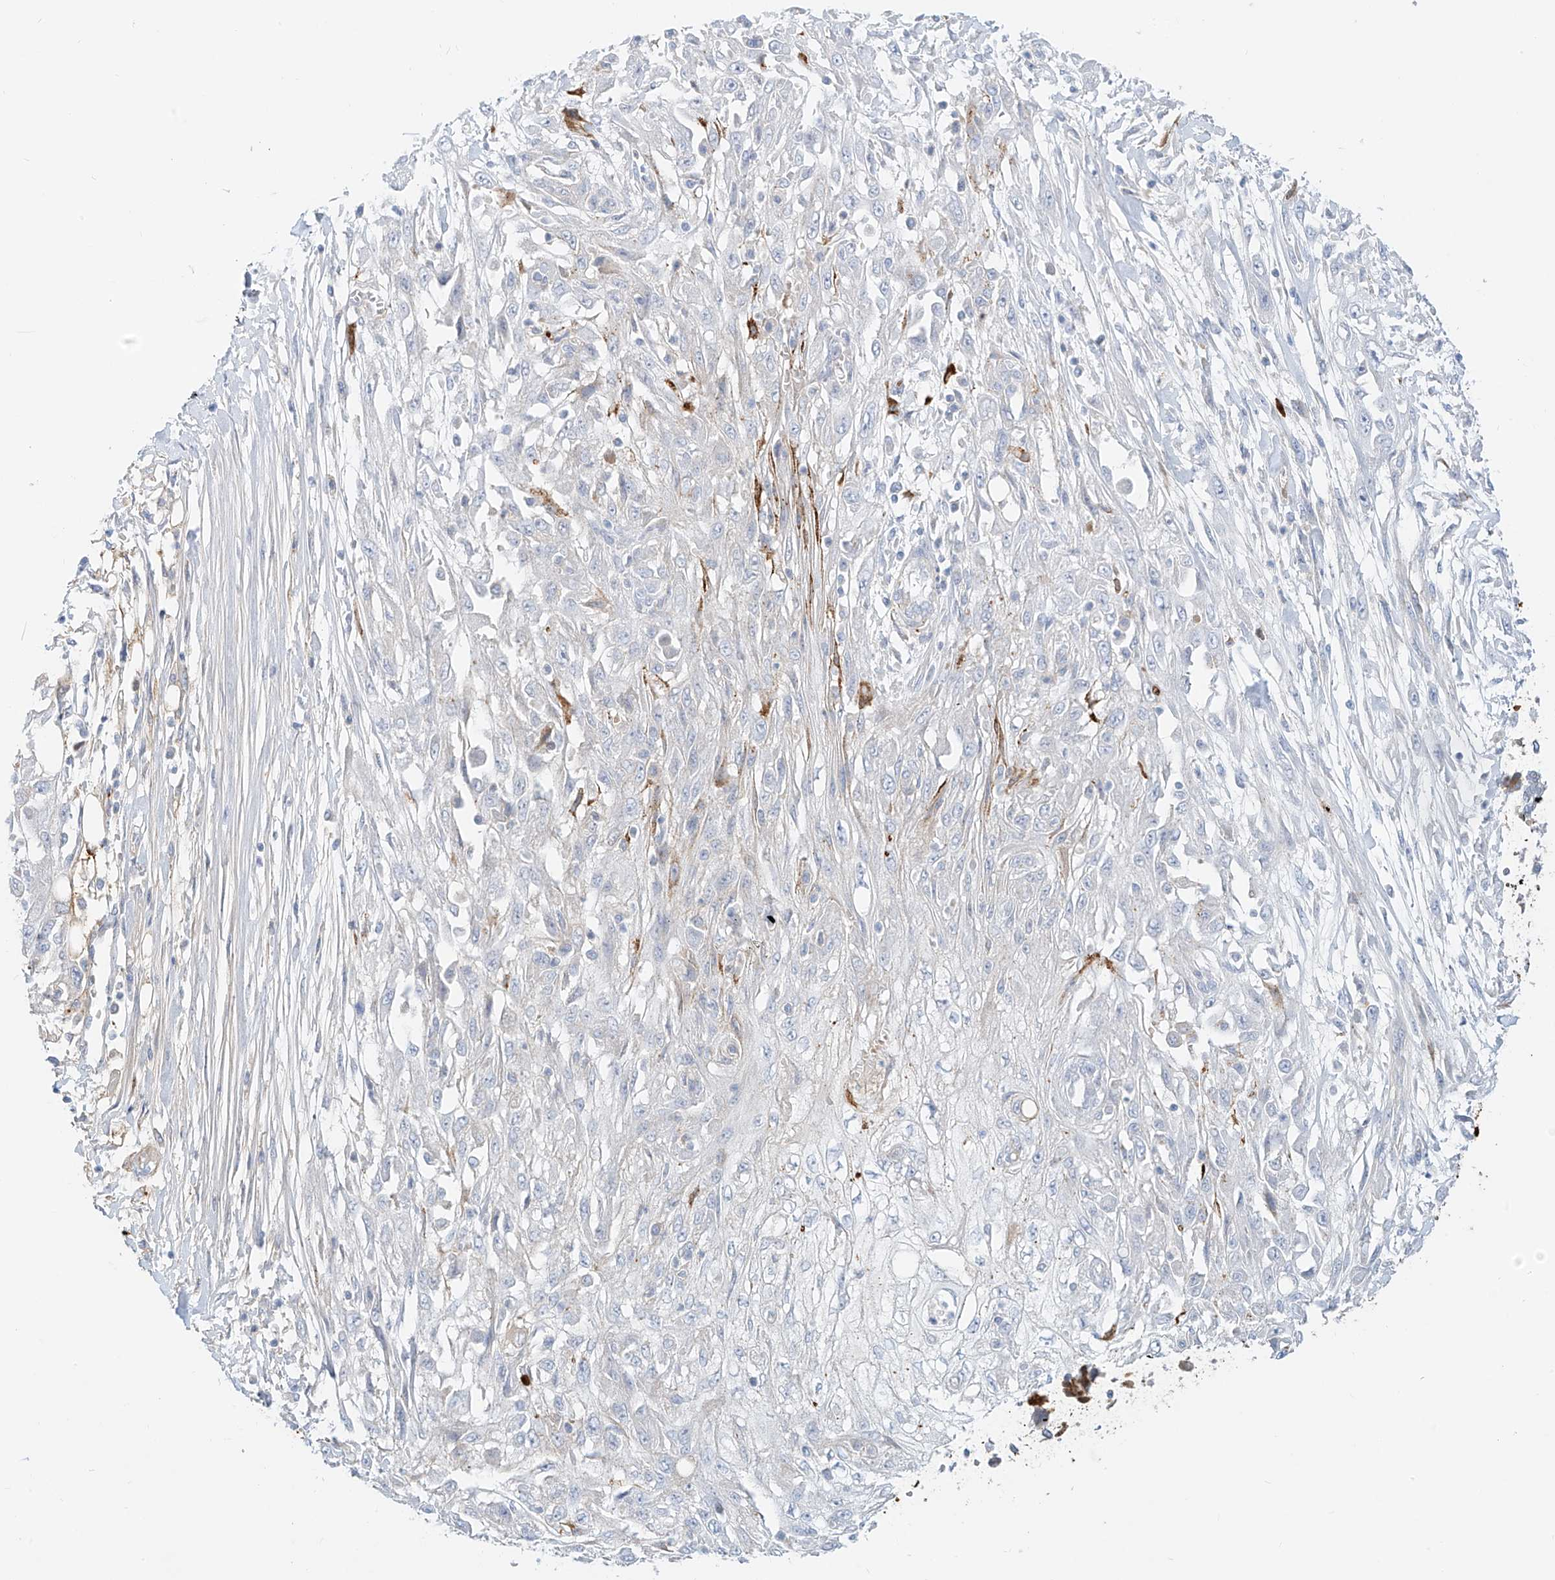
{"staining": {"intensity": "moderate", "quantity": "<25%", "location": "cytoplasmic/membranous"}, "tissue": "skin cancer", "cell_type": "Tumor cells", "image_type": "cancer", "snomed": [{"axis": "morphology", "description": "Squamous cell carcinoma, NOS"}, {"axis": "morphology", "description": "Squamous cell carcinoma, metastatic, NOS"}, {"axis": "topography", "description": "Skin"}, {"axis": "topography", "description": "Lymph node"}], "caption": "Tumor cells display low levels of moderate cytoplasmic/membranous expression in approximately <25% of cells in skin cancer (squamous cell carcinoma).", "gene": "OCSTAMP", "patient": {"sex": "male", "age": 75}}